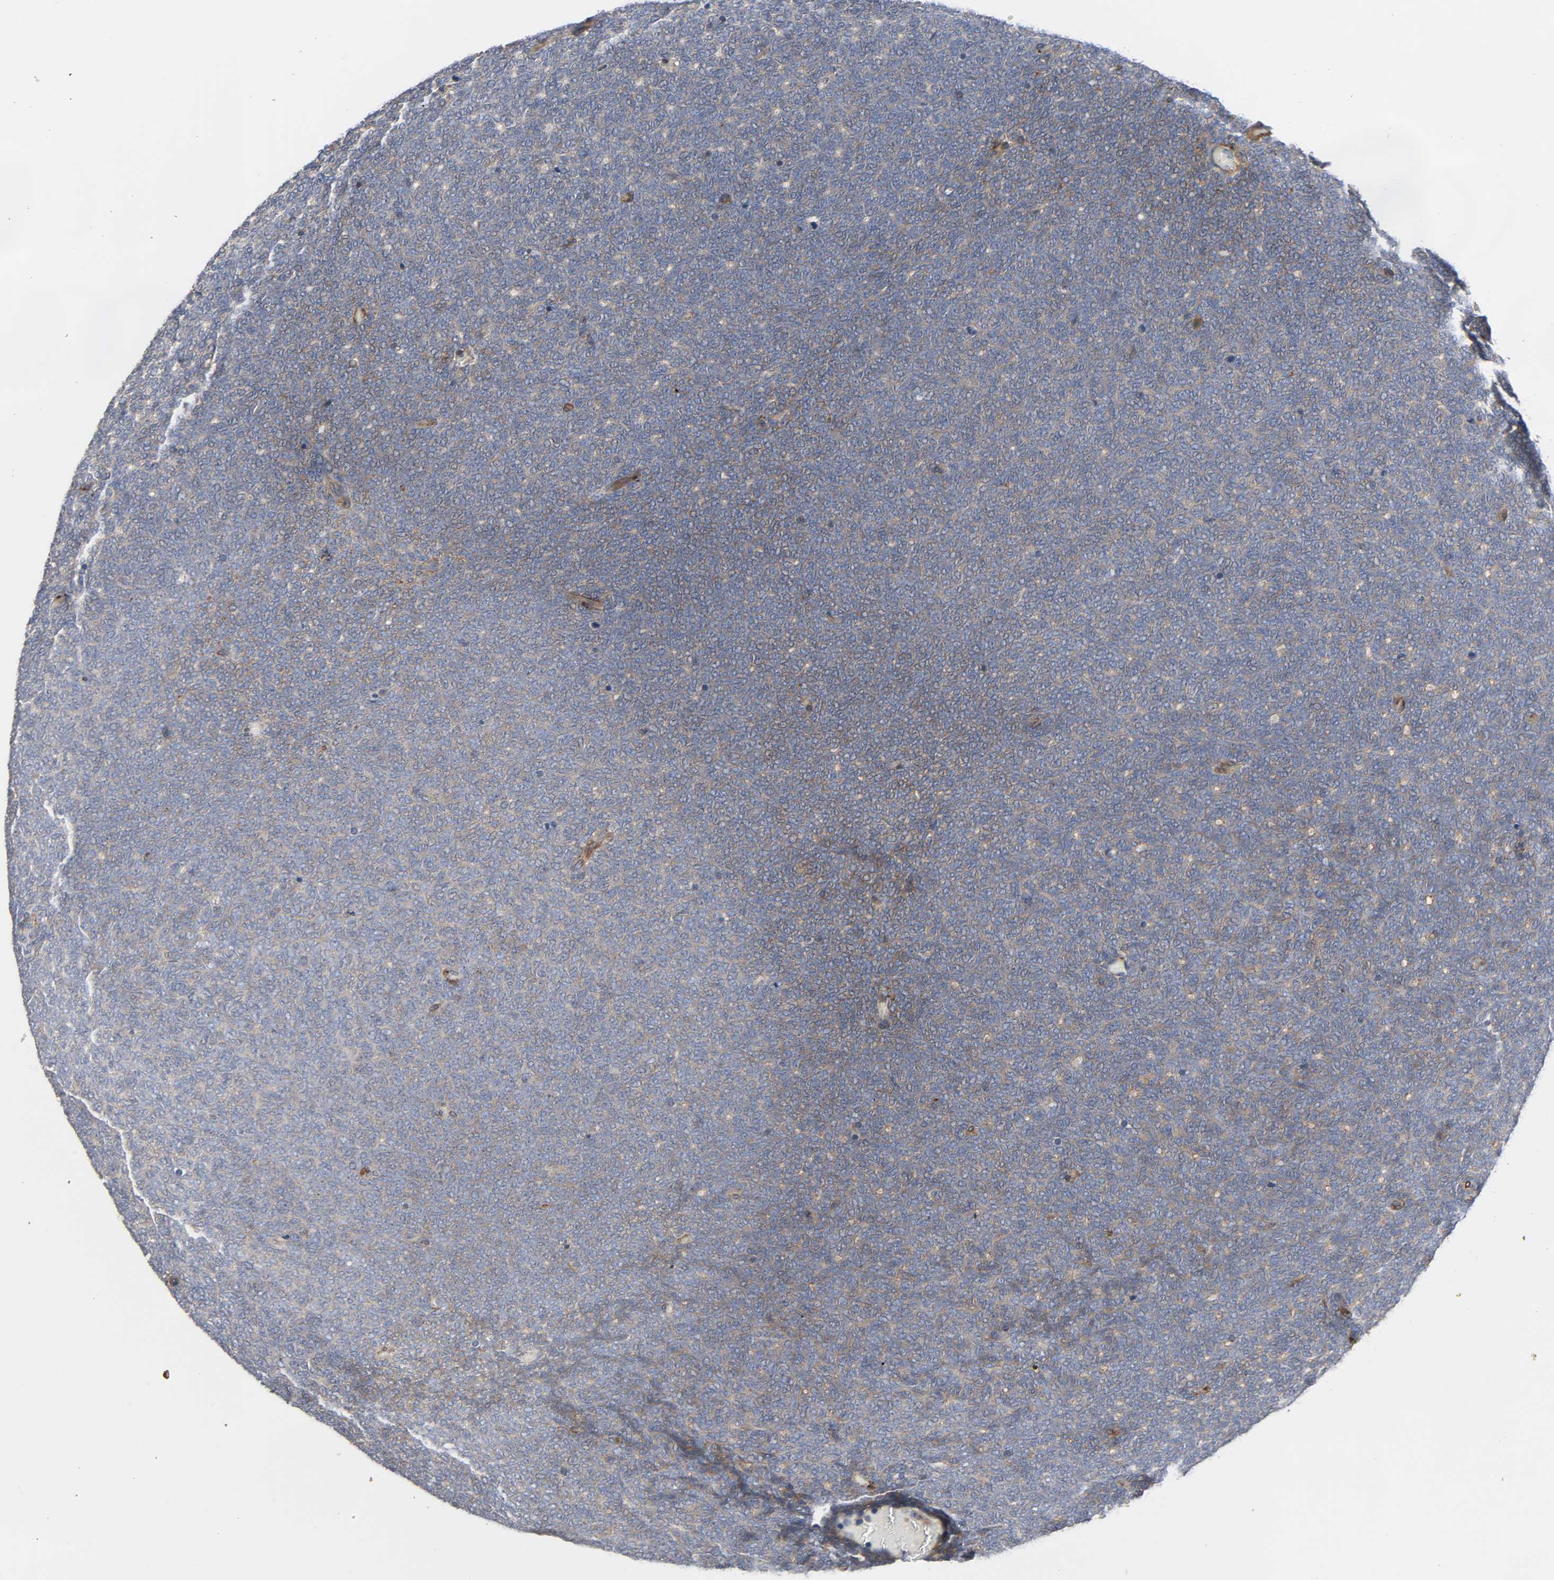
{"staining": {"intensity": "negative", "quantity": "none", "location": "none"}, "tissue": "renal cancer", "cell_type": "Tumor cells", "image_type": "cancer", "snomed": [{"axis": "morphology", "description": "Neoplasm, malignant, NOS"}, {"axis": "topography", "description": "Kidney"}], "caption": "The image reveals no significant expression in tumor cells of renal cancer (neoplasm (malignant)).", "gene": "ARHGAP1", "patient": {"sex": "male", "age": 28}}